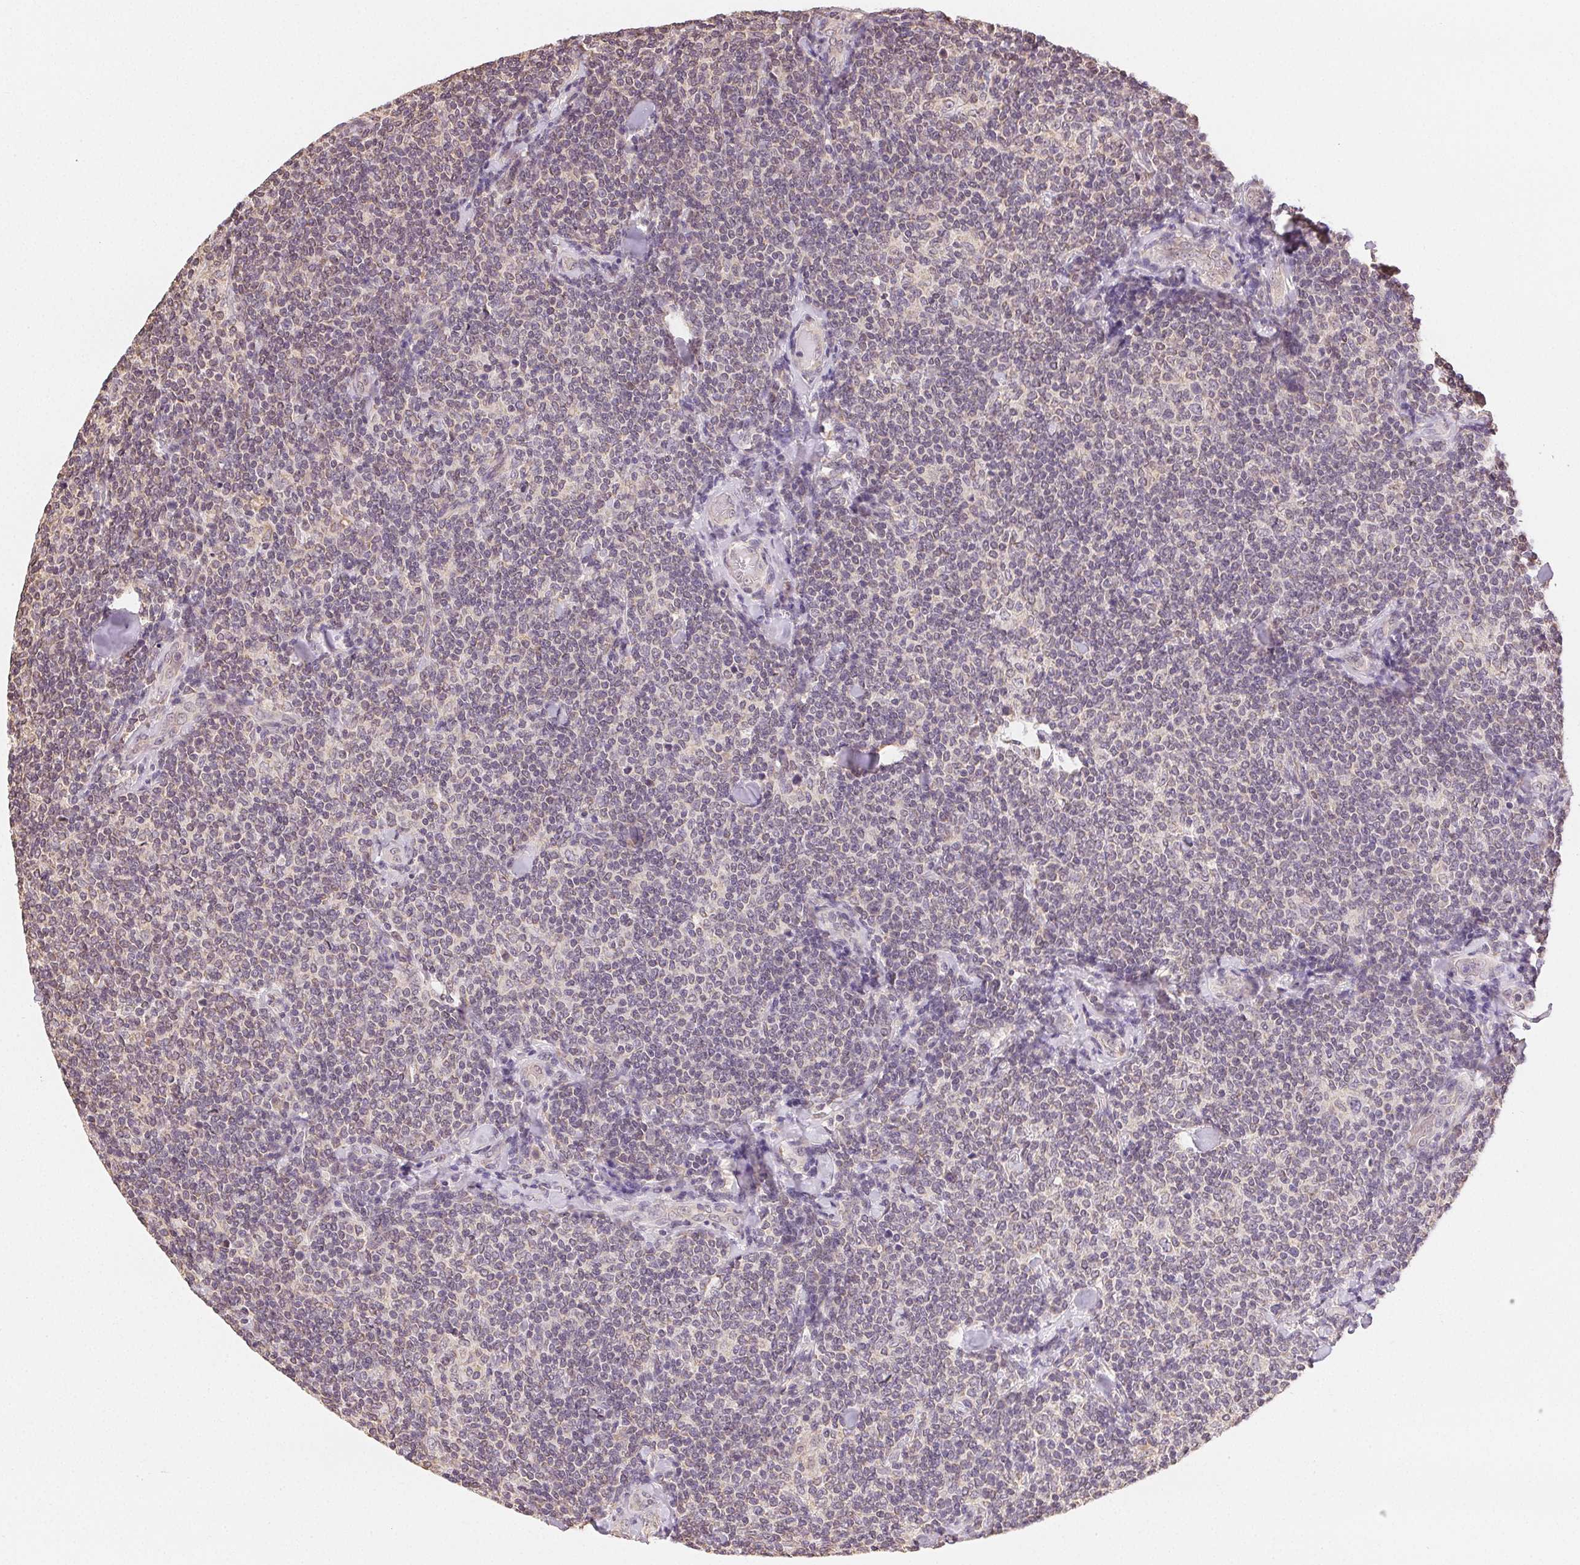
{"staining": {"intensity": "negative", "quantity": "none", "location": "none"}, "tissue": "lymphoma", "cell_type": "Tumor cells", "image_type": "cancer", "snomed": [{"axis": "morphology", "description": "Malignant lymphoma, non-Hodgkin's type, Low grade"}, {"axis": "topography", "description": "Lymph node"}], "caption": "High power microscopy photomicrograph of an immunohistochemistry micrograph of low-grade malignant lymphoma, non-Hodgkin's type, revealing no significant expression in tumor cells. The staining was performed using DAB (3,3'-diaminobenzidine) to visualize the protein expression in brown, while the nuclei were stained in blue with hematoxylin (Magnification: 20x).", "gene": "SEZ6L2", "patient": {"sex": "female", "age": 56}}